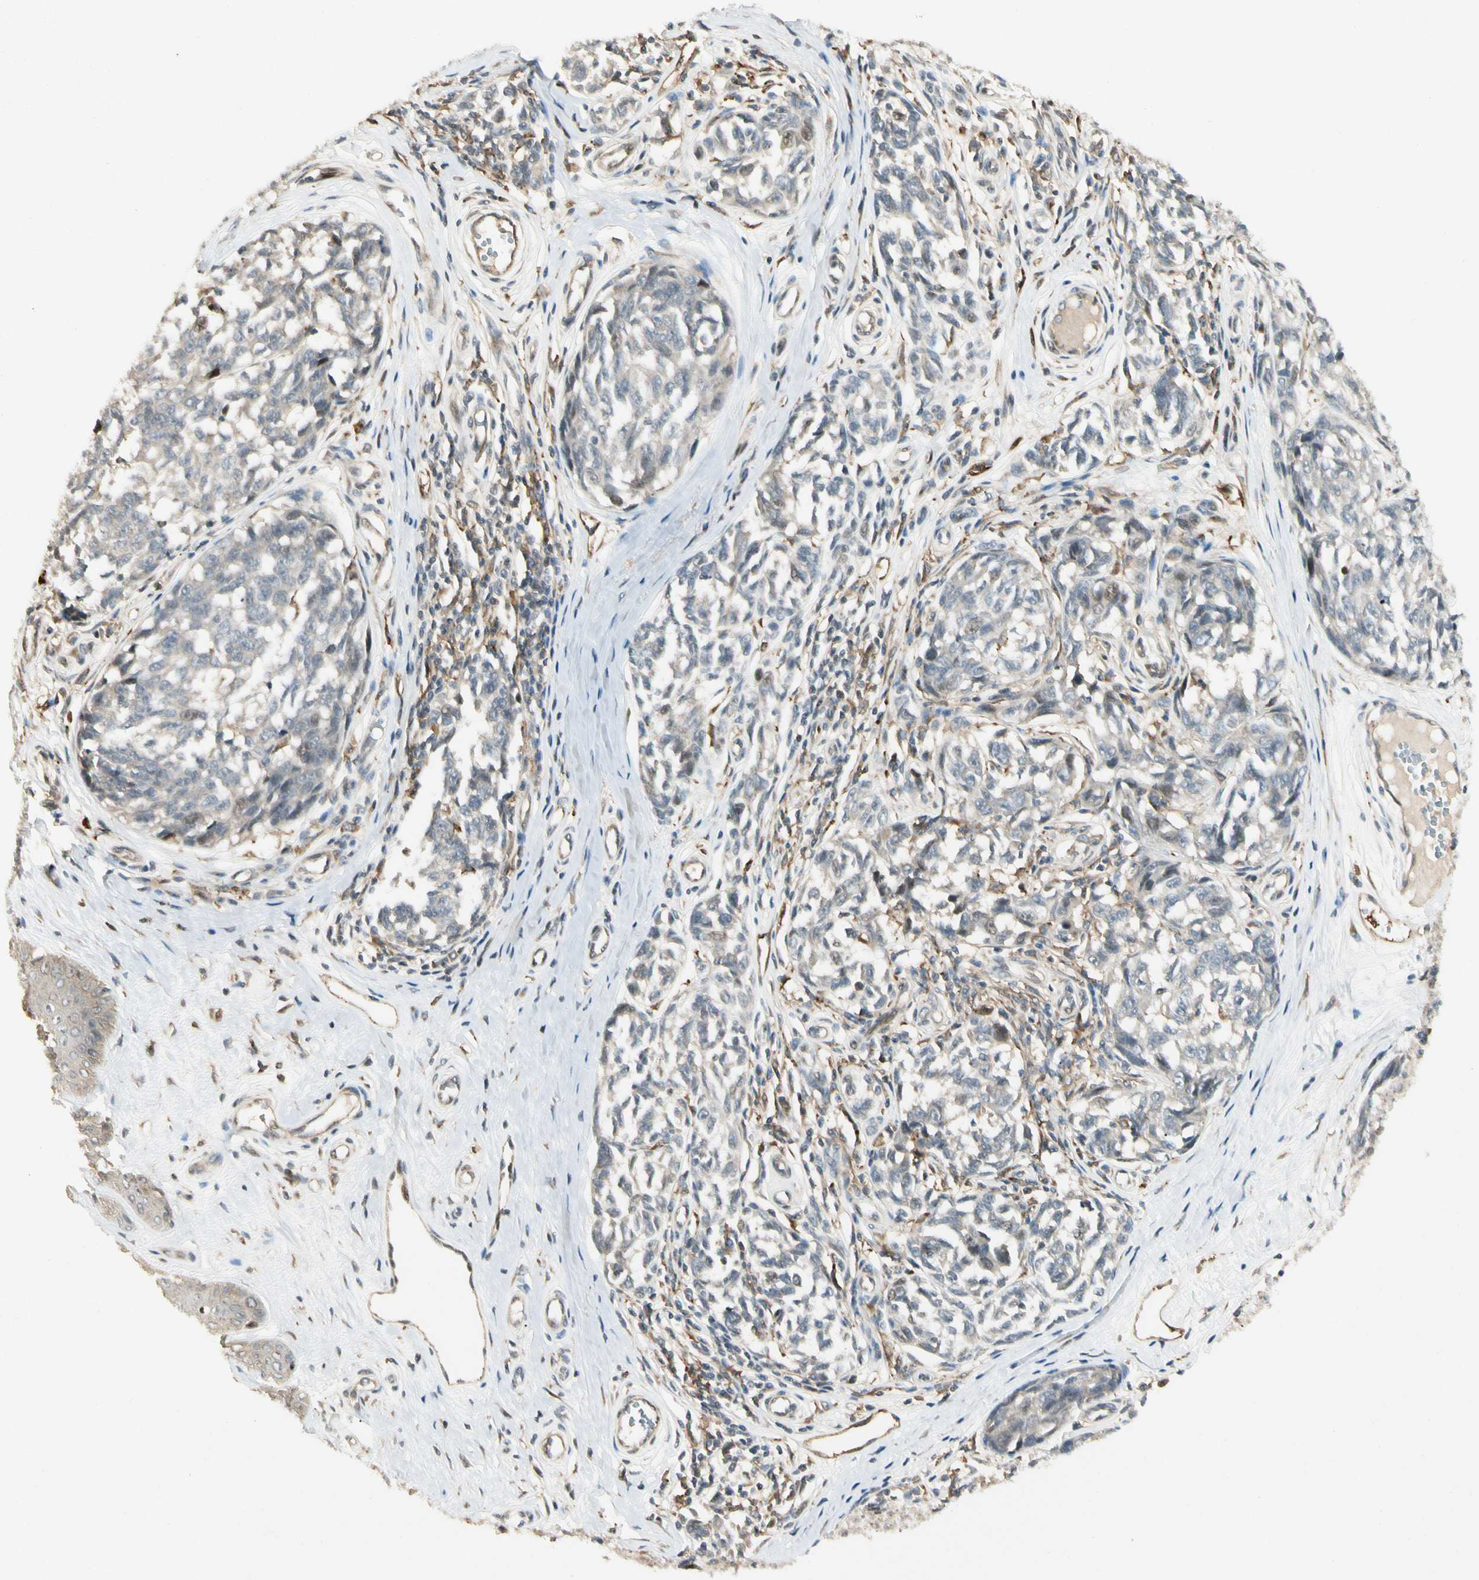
{"staining": {"intensity": "negative", "quantity": "none", "location": "none"}, "tissue": "melanoma", "cell_type": "Tumor cells", "image_type": "cancer", "snomed": [{"axis": "morphology", "description": "Malignant melanoma, NOS"}, {"axis": "topography", "description": "Skin"}], "caption": "Immunohistochemistry image of human melanoma stained for a protein (brown), which displays no expression in tumor cells.", "gene": "FNDC3B", "patient": {"sex": "female", "age": 64}}